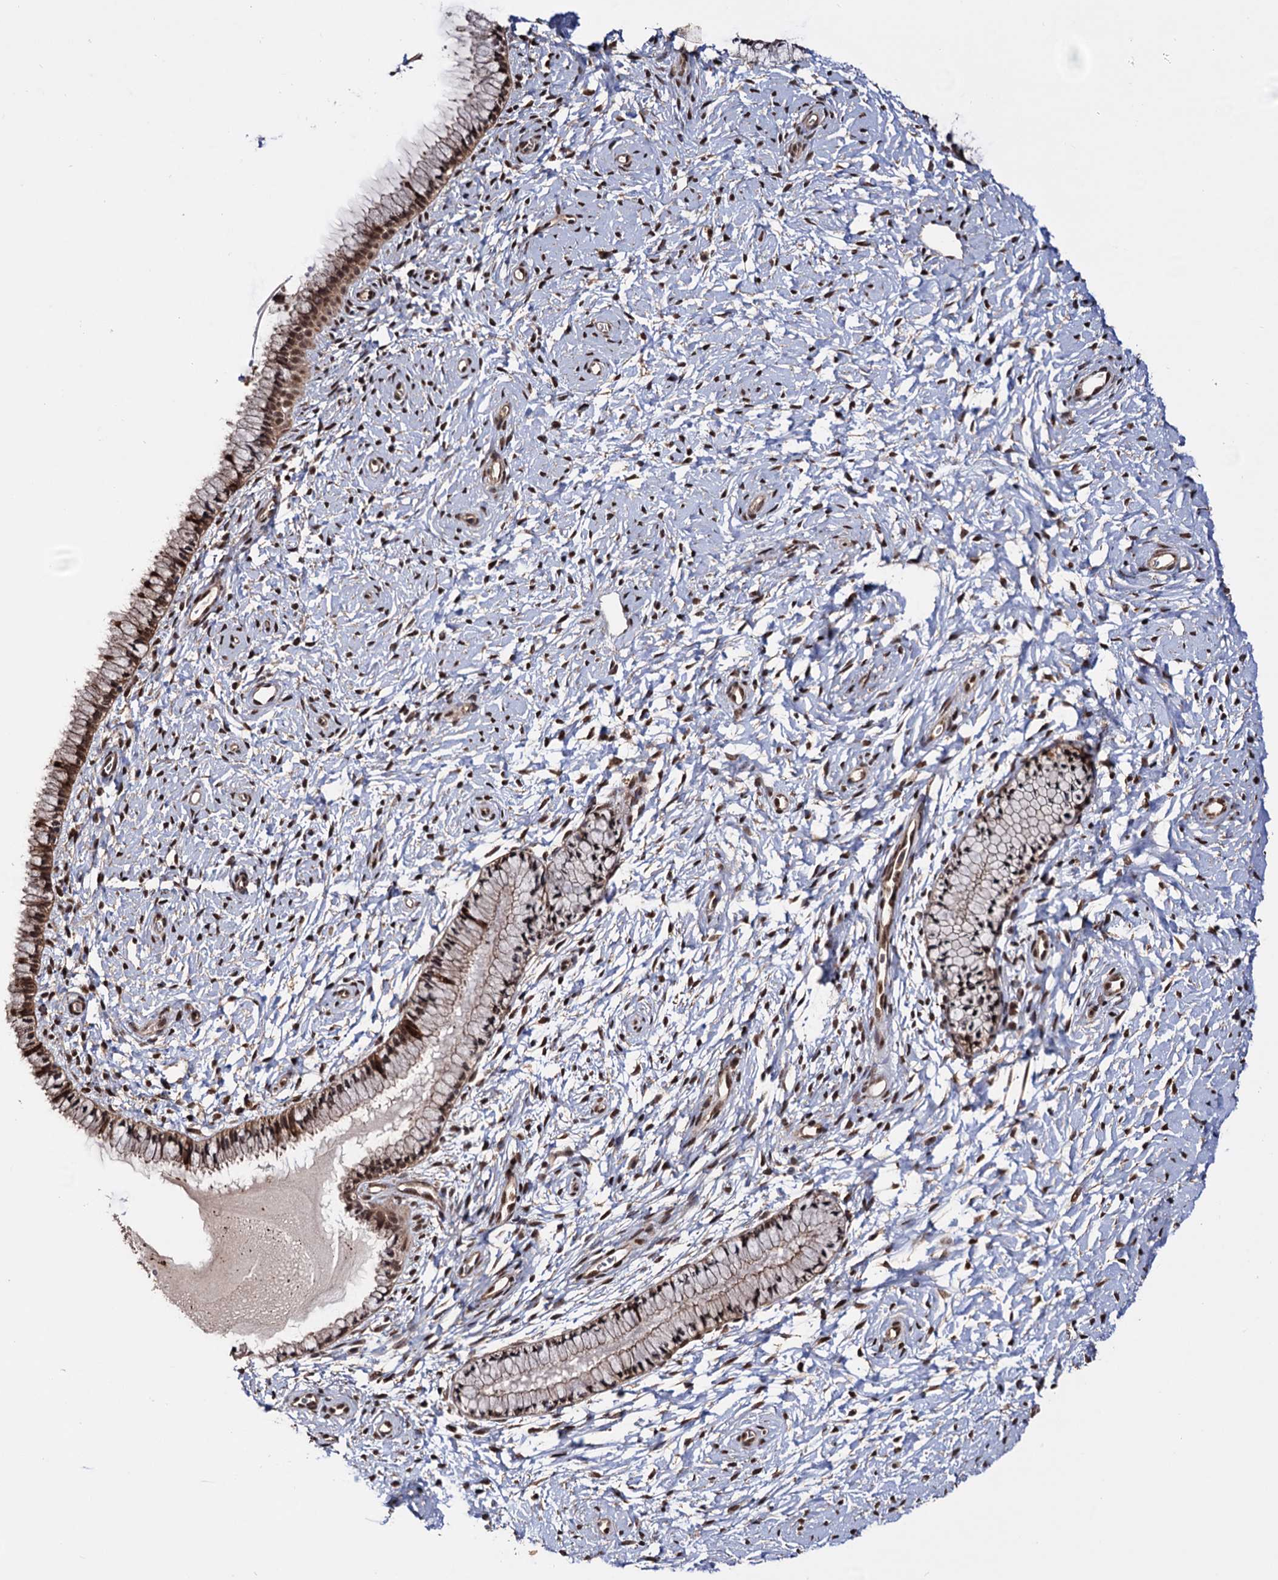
{"staining": {"intensity": "moderate", "quantity": ">75%", "location": "cytoplasmic/membranous,nuclear"}, "tissue": "cervix", "cell_type": "Glandular cells", "image_type": "normal", "snomed": [{"axis": "morphology", "description": "Normal tissue, NOS"}, {"axis": "topography", "description": "Cervix"}], "caption": "IHC of benign cervix reveals medium levels of moderate cytoplasmic/membranous,nuclear expression in approximately >75% of glandular cells. The staining is performed using DAB brown chromogen to label protein expression. The nuclei are counter-stained blue using hematoxylin.", "gene": "PIGB", "patient": {"sex": "female", "age": 33}}